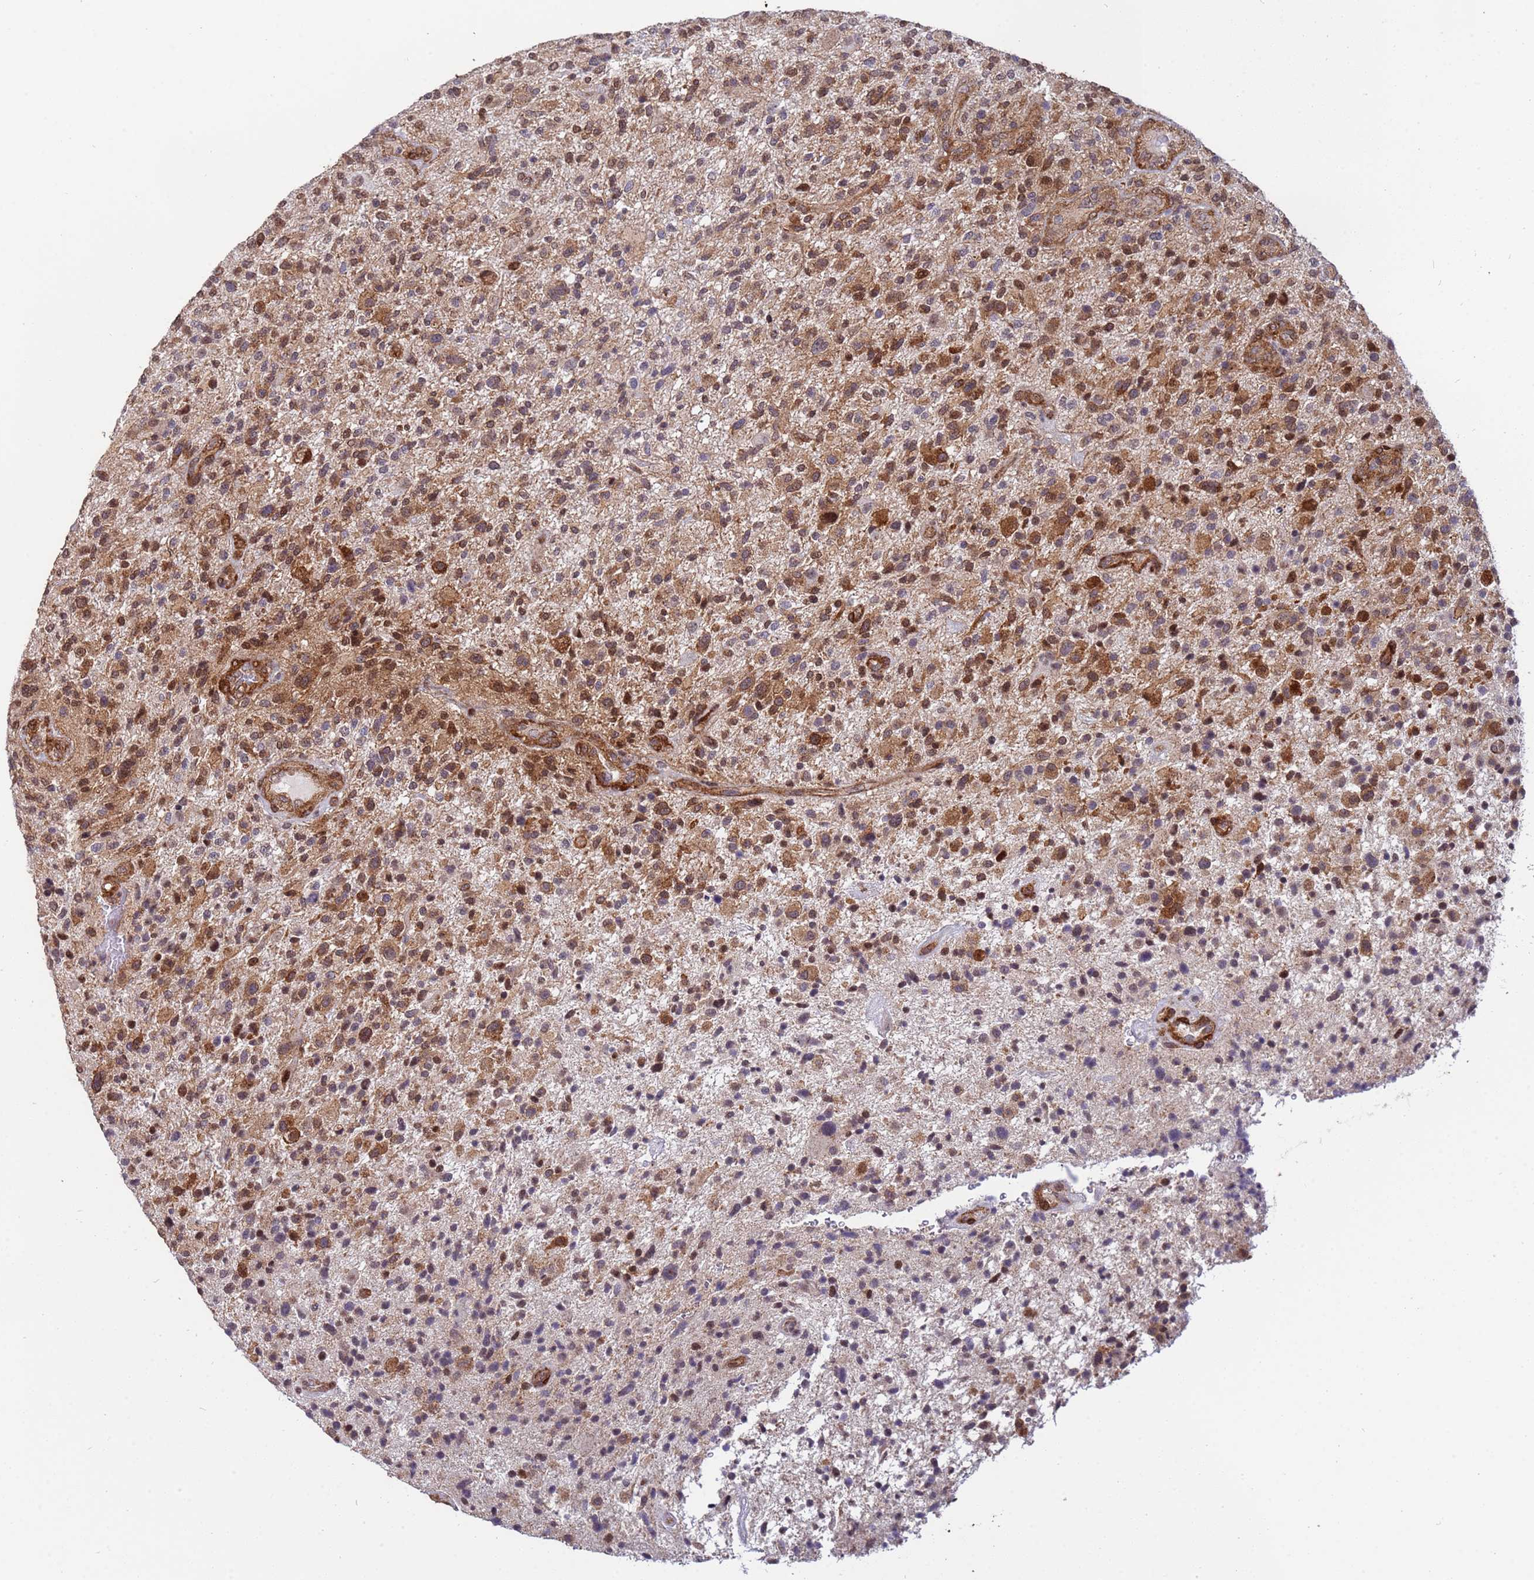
{"staining": {"intensity": "moderate", "quantity": ">75%", "location": "cytoplasmic/membranous,nuclear"}, "tissue": "glioma", "cell_type": "Tumor cells", "image_type": "cancer", "snomed": [{"axis": "morphology", "description": "Glioma, malignant, High grade"}, {"axis": "topography", "description": "Brain"}], "caption": "The histopathology image exhibits staining of glioma, revealing moderate cytoplasmic/membranous and nuclear protein staining (brown color) within tumor cells.", "gene": "TRIP6", "patient": {"sex": "male", "age": 47}}